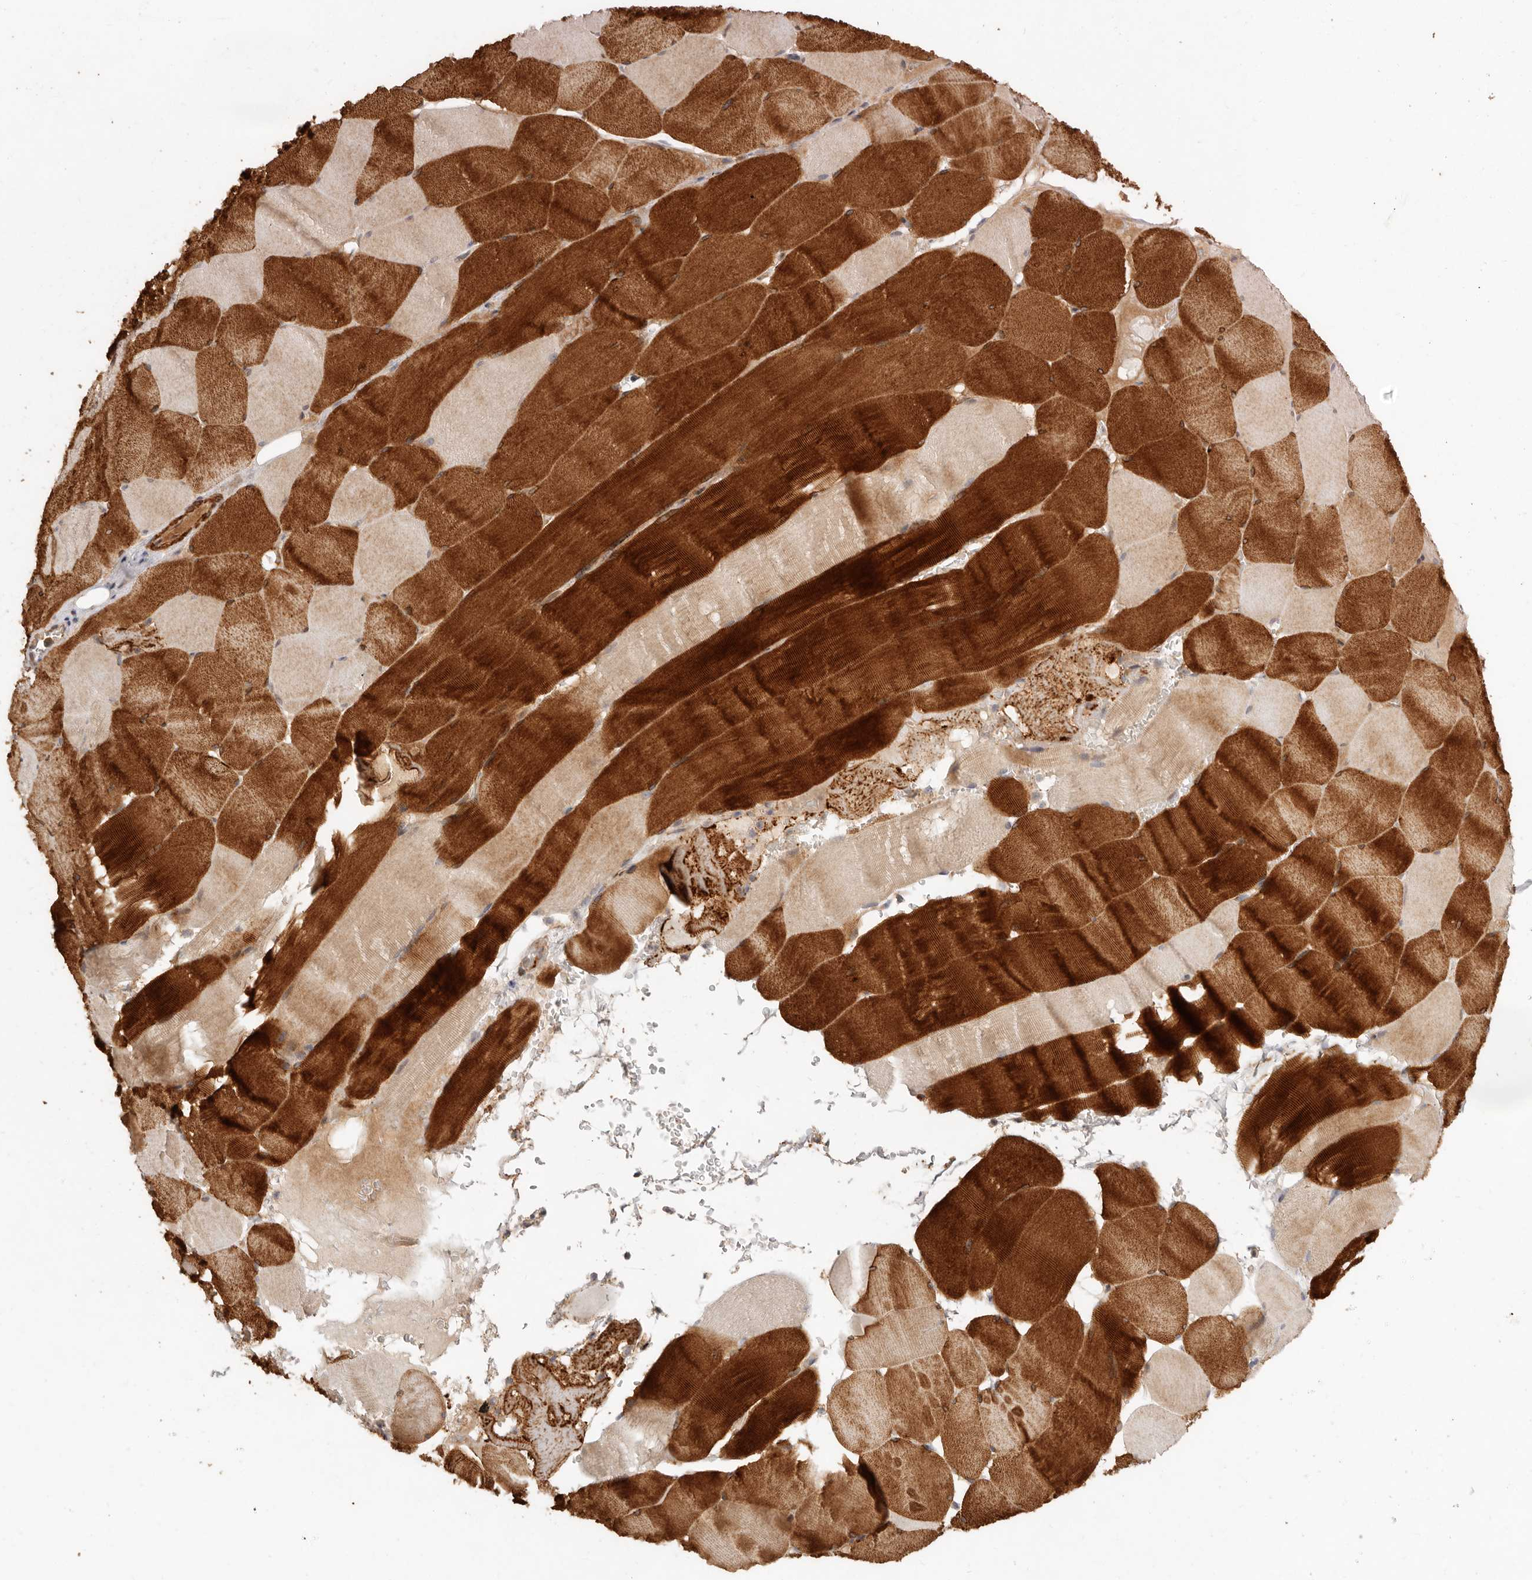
{"staining": {"intensity": "strong", "quantity": "25%-75%", "location": "cytoplasmic/membranous"}, "tissue": "skeletal muscle", "cell_type": "Myocytes", "image_type": "normal", "snomed": [{"axis": "morphology", "description": "Normal tissue, NOS"}, {"axis": "topography", "description": "Skeletal muscle"}], "caption": "Skeletal muscle stained with DAB IHC displays high levels of strong cytoplasmic/membranous expression in about 25%-75% of myocytes.", "gene": "VIPR1", "patient": {"sex": "male", "age": 62}}